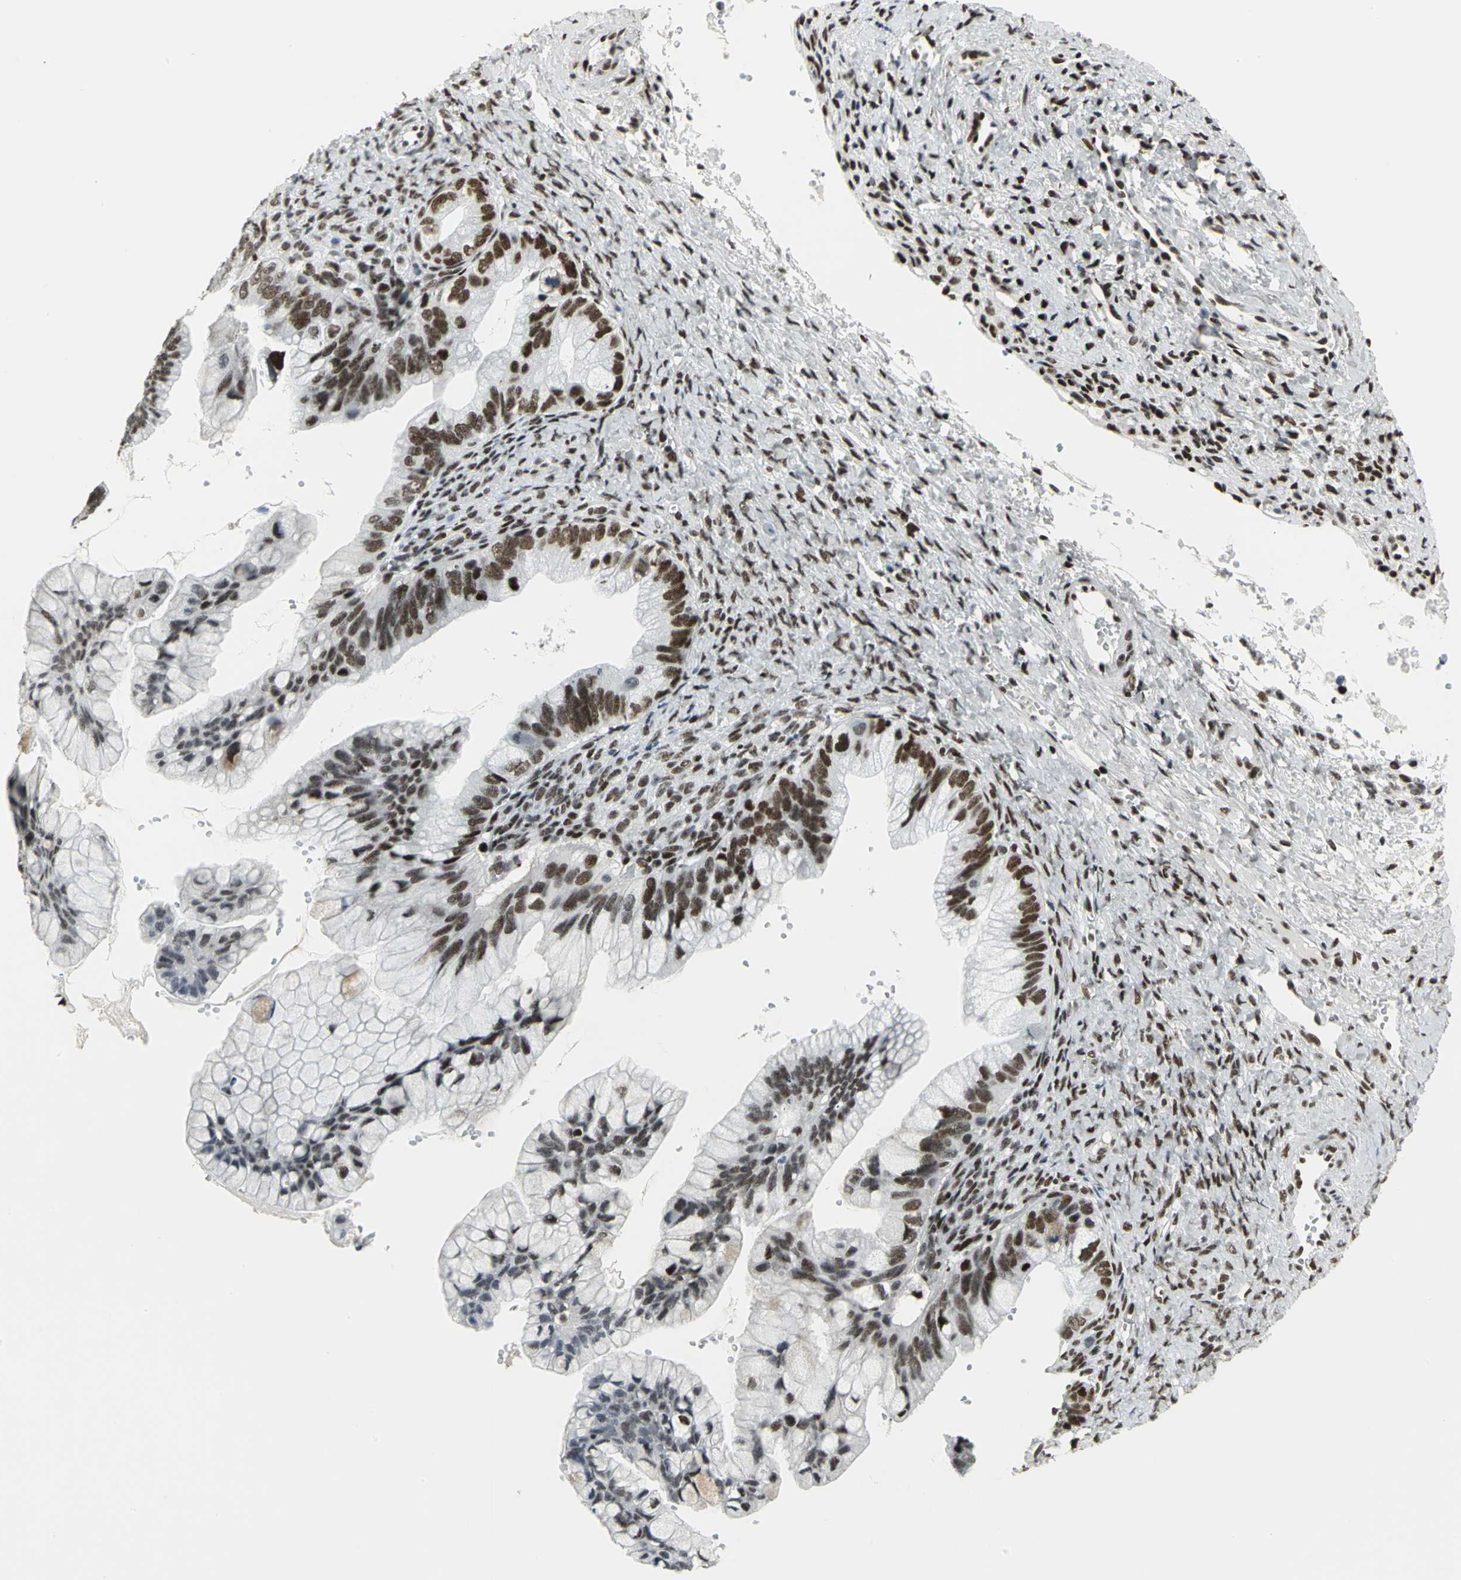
{"staining": {"intensity": "moderate", "quantity": ">75%", "location": "nuclear"}, "tissue": "ovarian cancer", "cell_type": "Tumor cells", "image_type": "cancer", "snomed": [{"axis": "morphology", "description": "Cystadenocarcinoma, mucinous, NOS"}, {"axis": "topography", "description": "Ovary"}], "caption": "Immunohistochemistry (DAB (3,3'-diaminobenzidine)) staining of human mucinous cystadenocarcinoma (ovarian) shows moderate nuclear protein positivity in approximately >75% of tumor cells. (DAB (3,3'-diaminobenzidine) IHC with brightfield microscopy, high magnification).", "gene": "SMARCA4", "patient": {"sex": "female", "age": 36}}